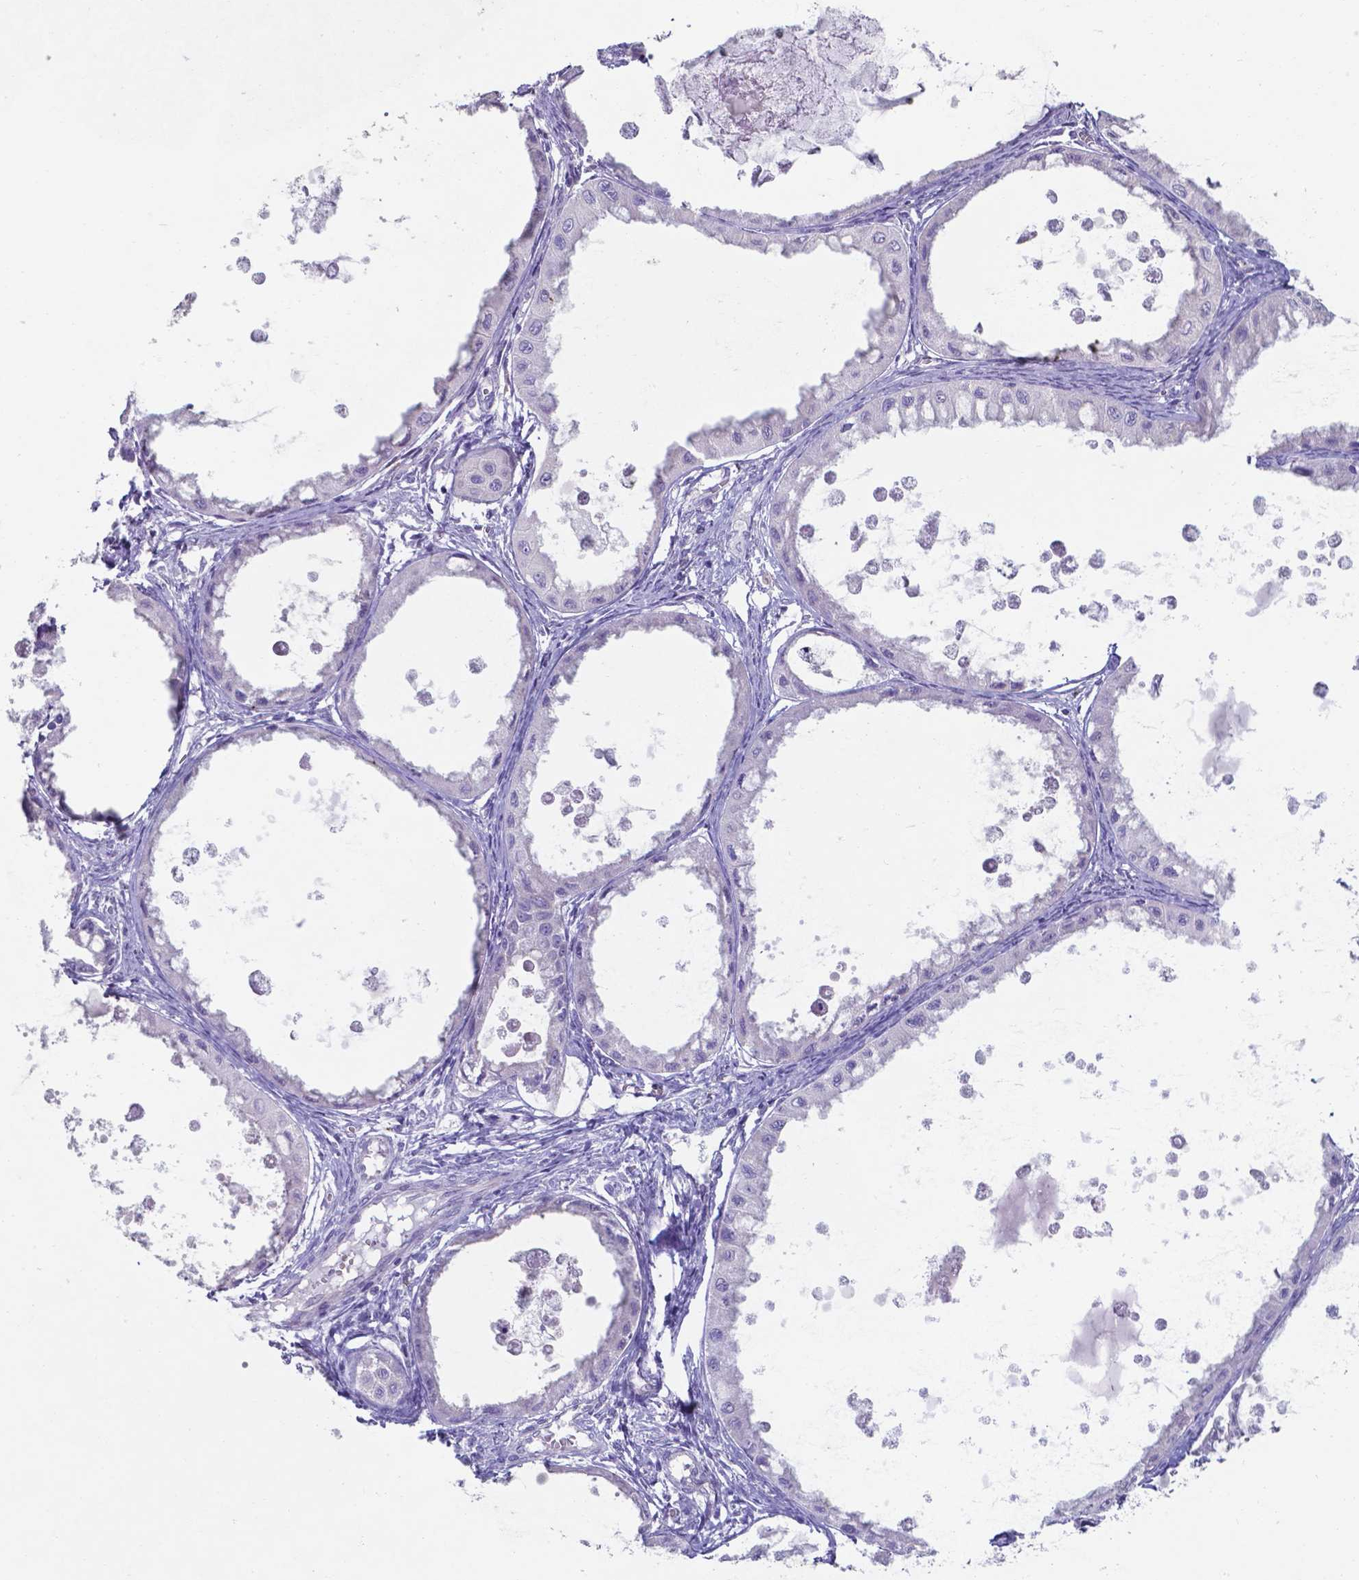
{"staining": {"intensity": "negative", "quantity": "none", "location": "none"}, "tissue": "ovarian cancer", "cell_type": "Tumor cells", "image_type": "cancer", "snomed": [{"axis": "morphology", "description": "Cystadenocarcinoma, mucinous, NOS"}, {"axis": "topography", "description": "Ovary"}], "caption": "Ovarian mucinous cystadenocarcinoma was stained to show a protein in brown. There is no significant expression in tumor cells. The staining was performed using DAB to visualize the protein expression in brown, while the nuclei were stained in blue with hematoxylin (Magnification: 20x).", "gene": "UBE2J1", "patient": {"sex": "female", "age": 64}}